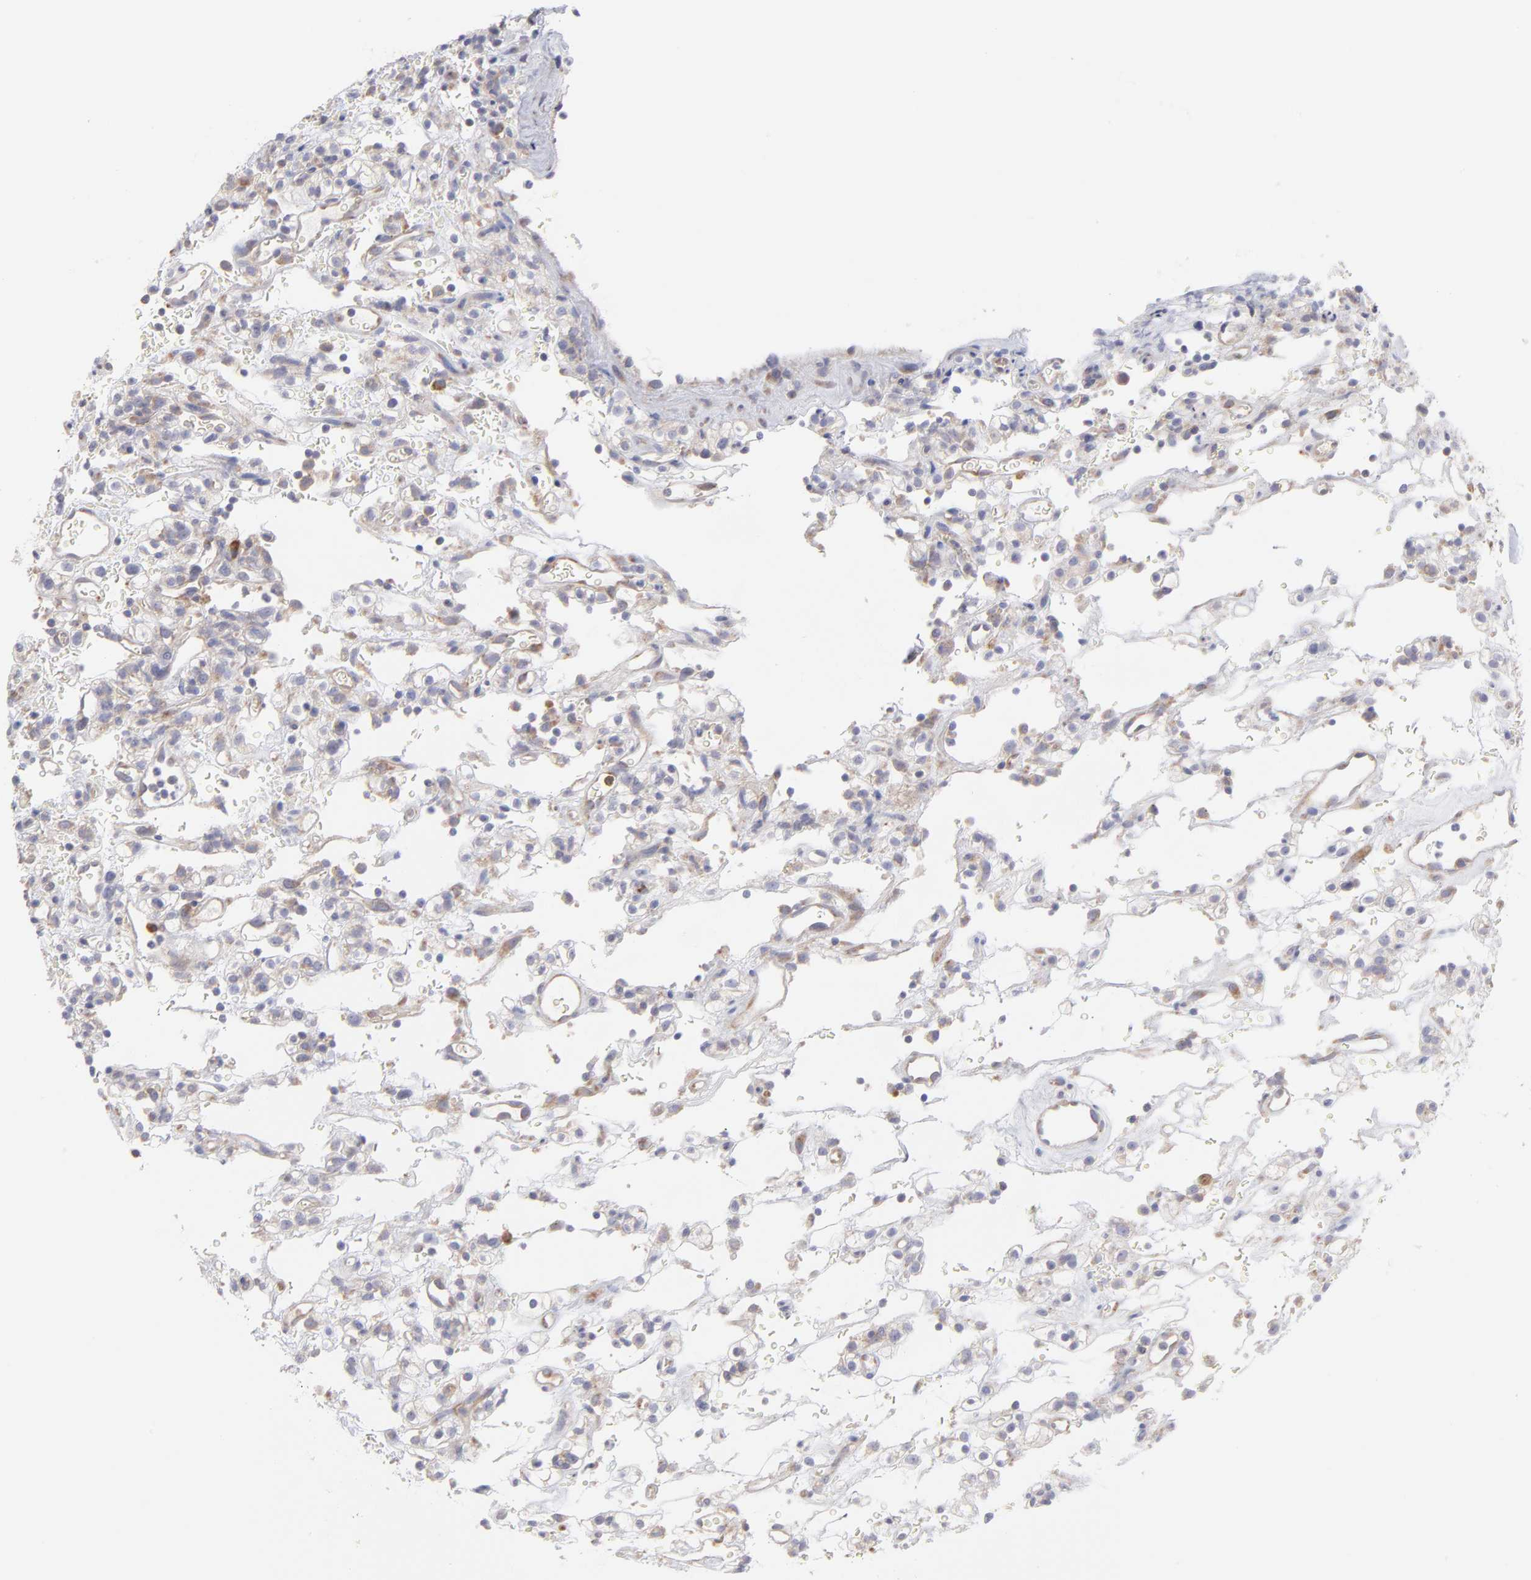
{"staining": {"intensity": "negative", "quantity": "none", "location": "none"}, "tissue": "renal cancer", "cell_type": "Tumor cells", "image_type": "cancer", "snomed": [{"axis": "morphology", "description": "Normal tissue, NOS"}, {"axis": "morphology", "description": "Adenocarcinoma, NOS"}, {"axis": "topography", "description": "Kidney"}], "caption": "Adenocarcinoma (renal) was stained to show a protein in brown. There is no significant positivity in tumor cells. (DAB immunohistochemistry with hematoxylin counter stain).", "gene": "RPLP0", "patient": {"sex": "female", "age": 72}}